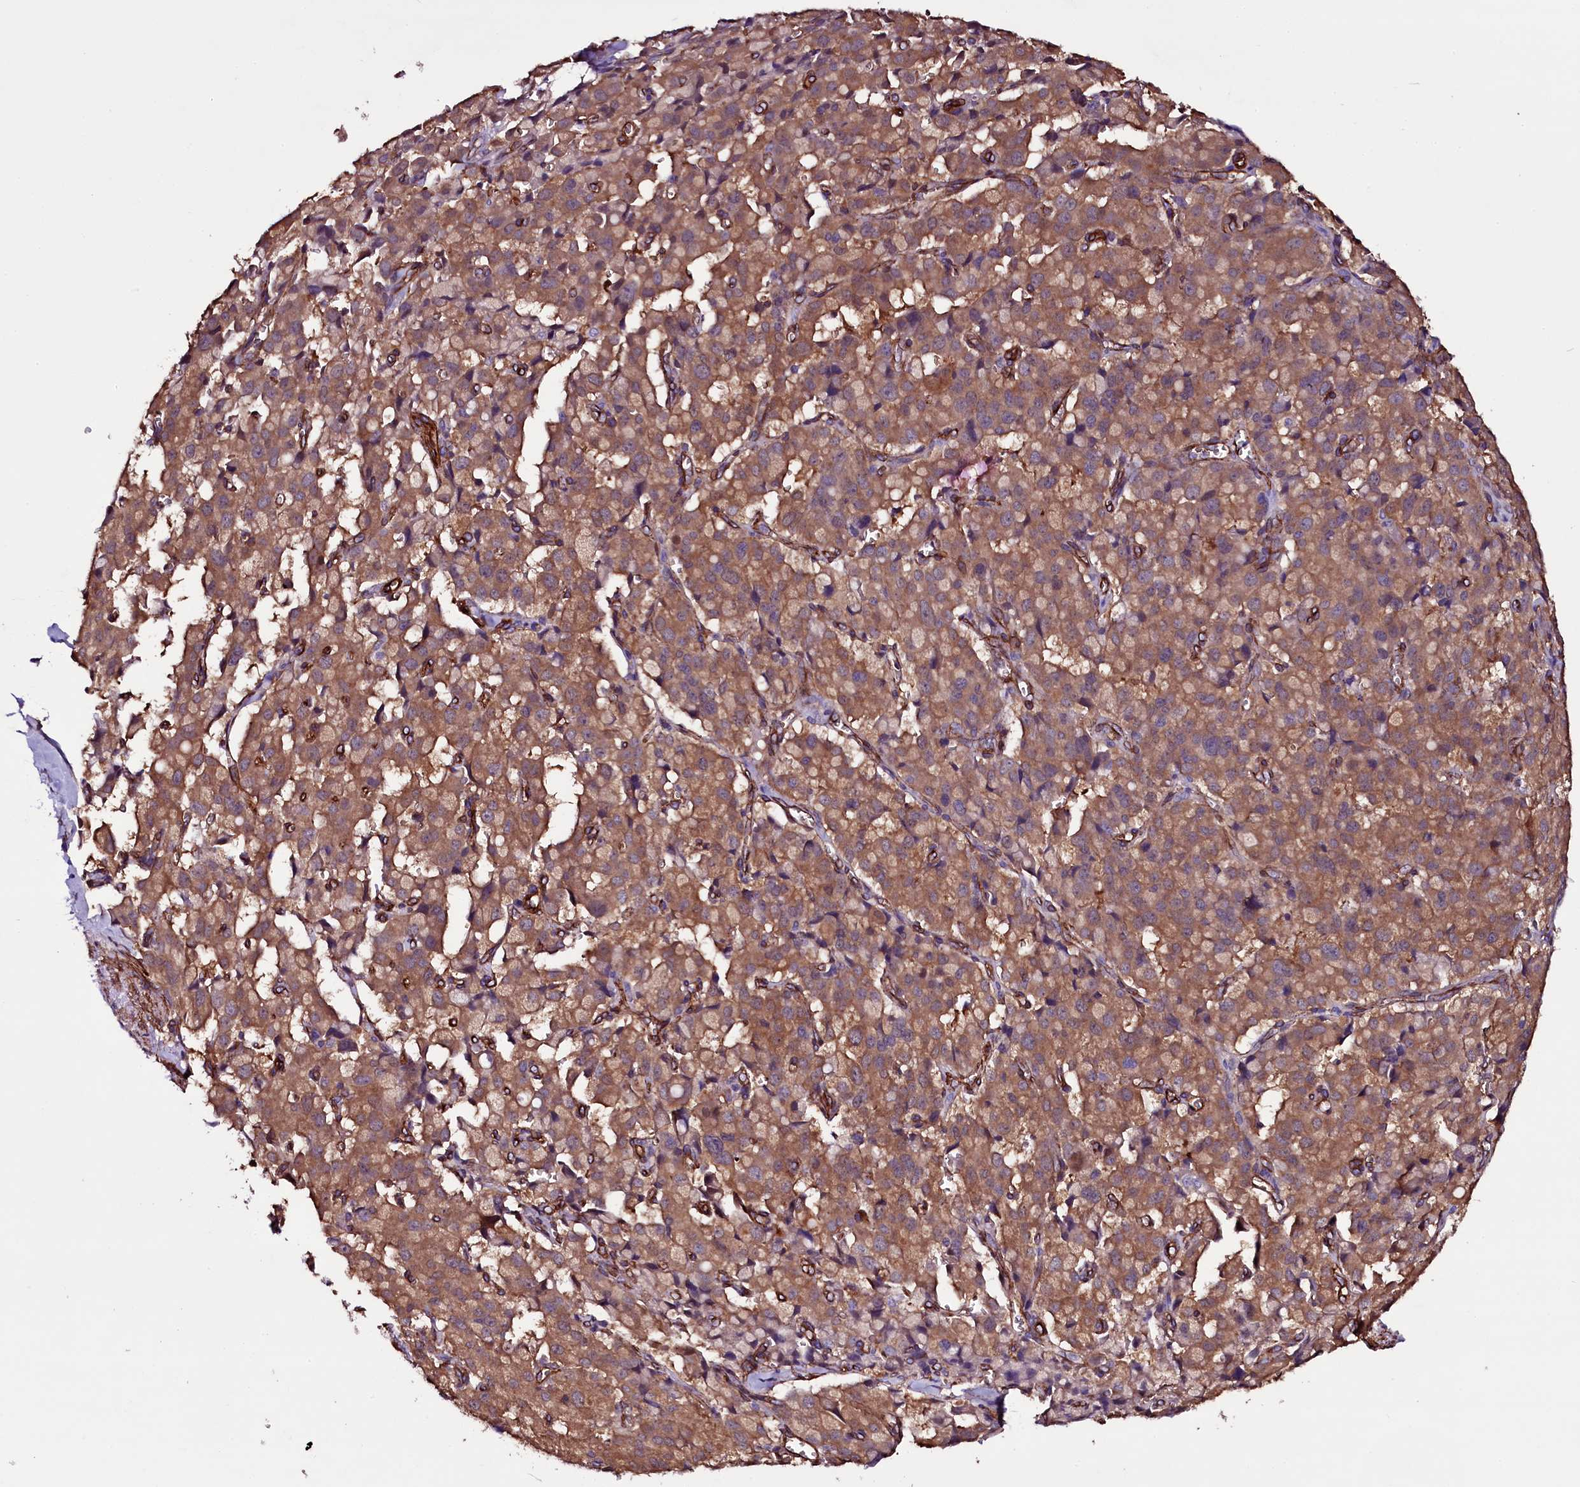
{"staining": {"intensity": "moderate", "quantity": ">75%", "location": "cytoplasmic/membranous"}, "tissue": "pancreatic cancer", "cell_type": "Tumor cells", "image_type": "cancer", "snomed": [{"axis": "morphology", "description": "Adenocarcinoma, NOS"}, {"axis": "topography", "description": "Pancreas"}], "caption": "Tumor cells exhibit medium levels of moderate cytoplasmic/membranous positivity in about >75% of cells in adenocarcinoma (pancreatic). Immunohistochemistry stains the protein of interest in brown and the nuclei are stained blue.", "gene": "MEX3C", "patient": {"sex": "male", "age": 65}}